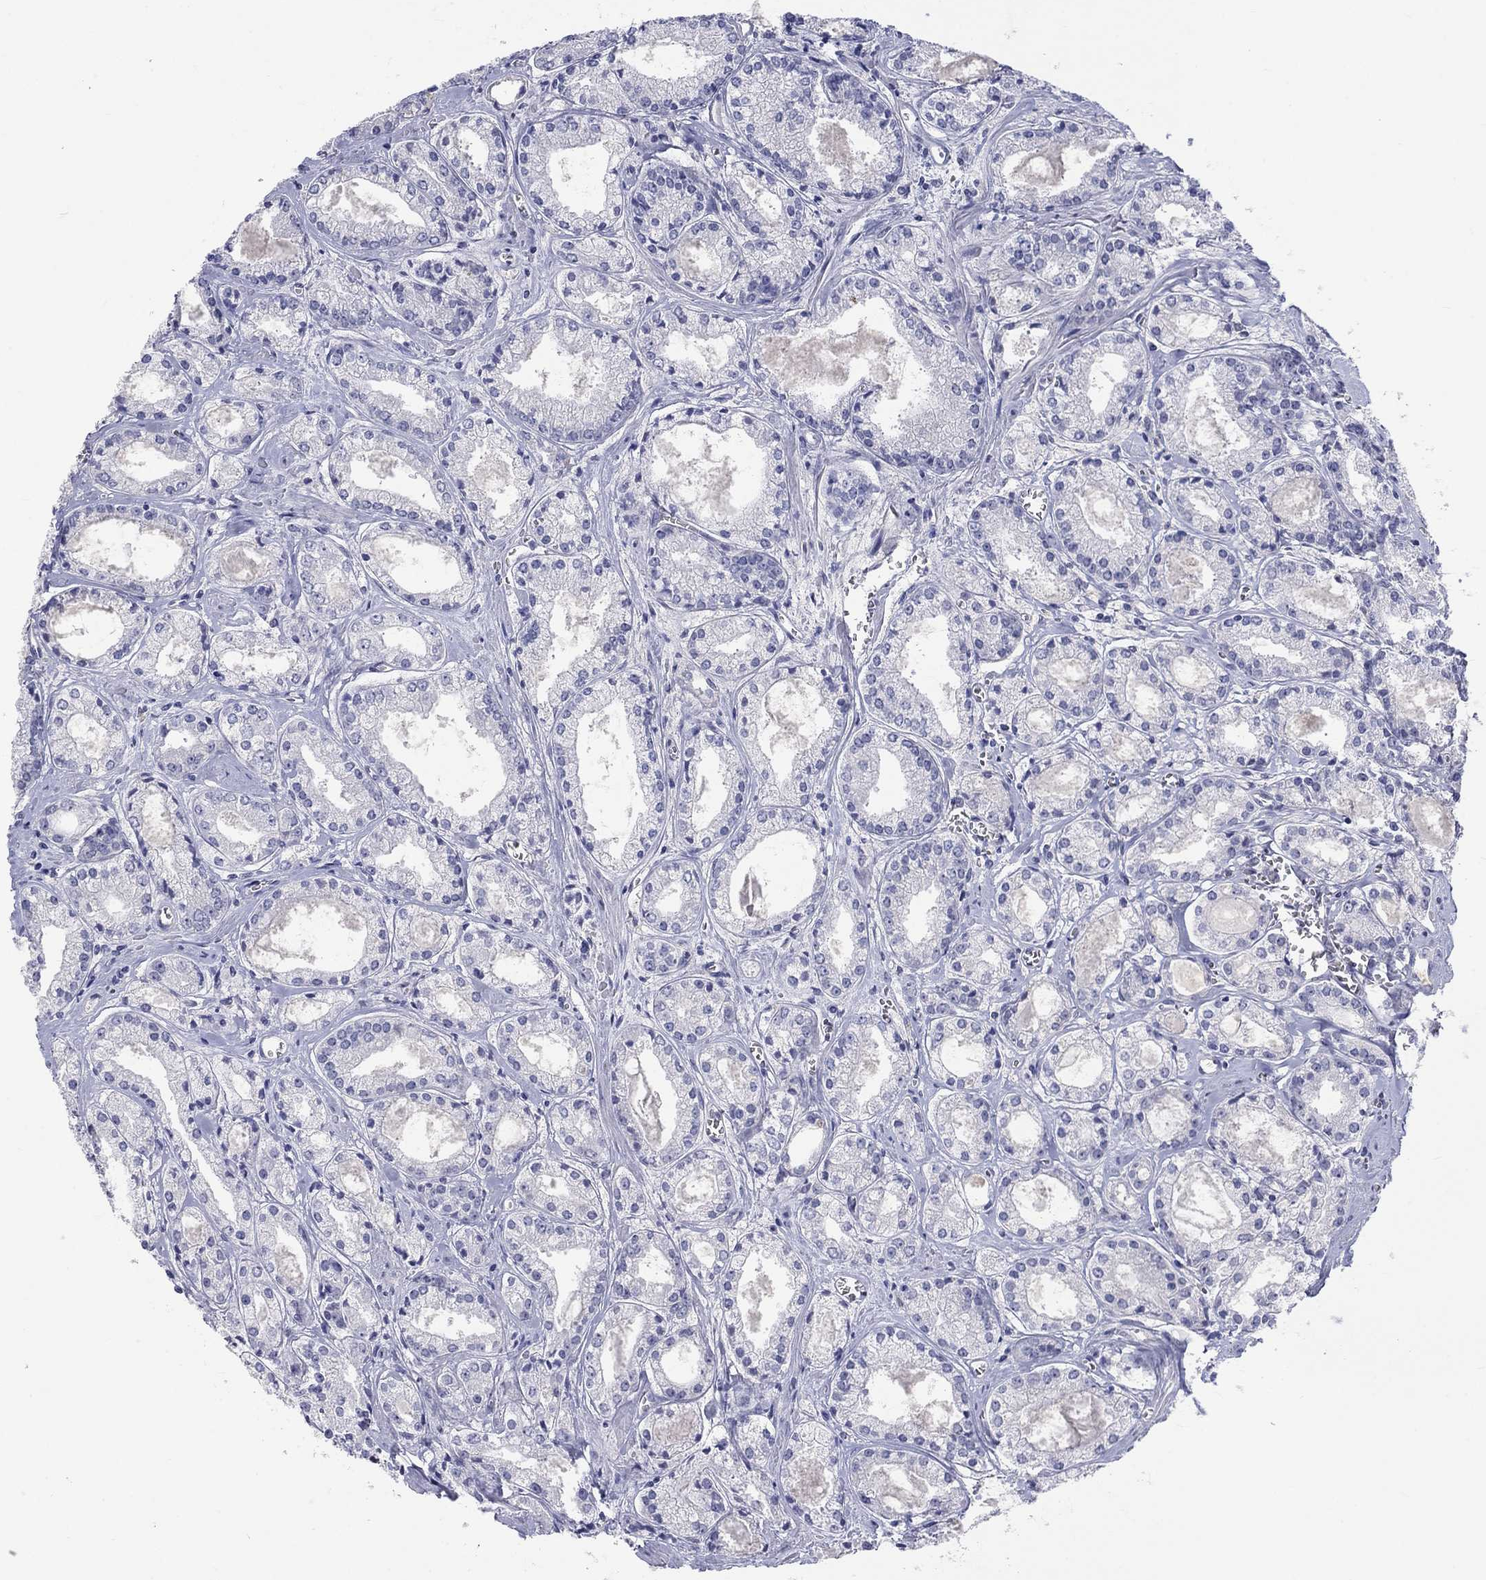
{"staining": {"intensity": "negative", "quantity": "none", "location": "none"}, "tissue": "prostate cancer", "cell_type": "Tumor cells", "image_type": "cancer", "snomed": [{"axis": "morphology", "description": "Adenocarcinoma, NOS"}, {"axis": "topography", "description": "Prostate"}], "caption": "The photomicrograph reveals no significant staining in tumor cells of prostate cancer (adenocarcinoma).", "gene": "EGFLAM", "patient": {"sex": "male", "age": 72}}